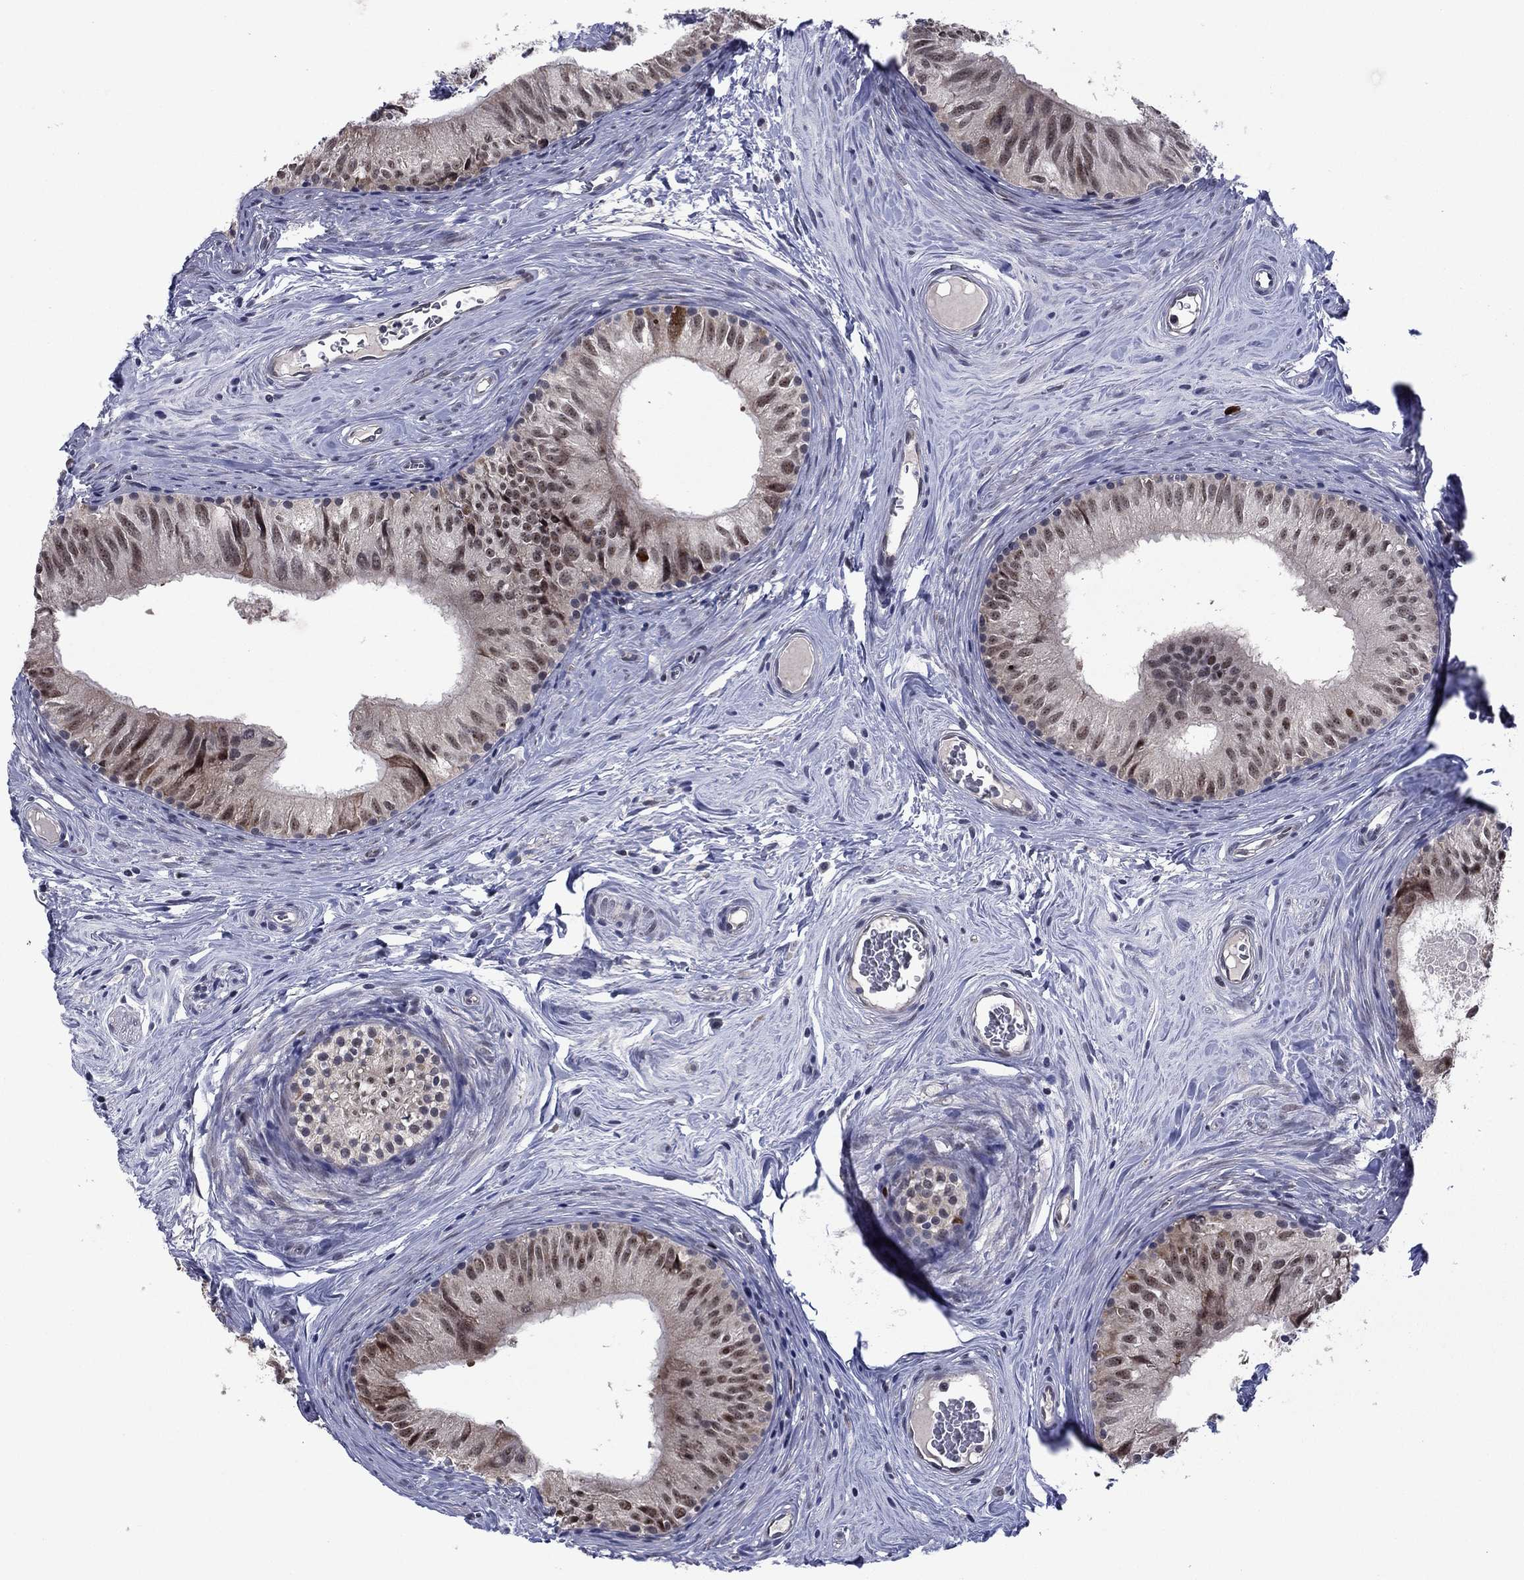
{"staining": {"intensity": "moderate", "quantity": "25%-75%", "location": "nuclear"}, "tissue": "epididymis", "cell_type": "Glandular cells", "image_type": "normal", "snomed": [{"axis": "morphology", "description": "Normal tissue, NOS"}, {"axis": "topography", "description": "Epididymis"}], "caption": "Moderate nuclear positivity is present in approximately 25%-75% of glandular cells in benign epididymis. (Stains: DAB (3,3'-diaminobenzidine) in brown, nuclei in blue, Microscopy: brightfield microscopy at high magnification).", "gene": "CDCA5", "patient": {"sex": "male", "age": 52}}